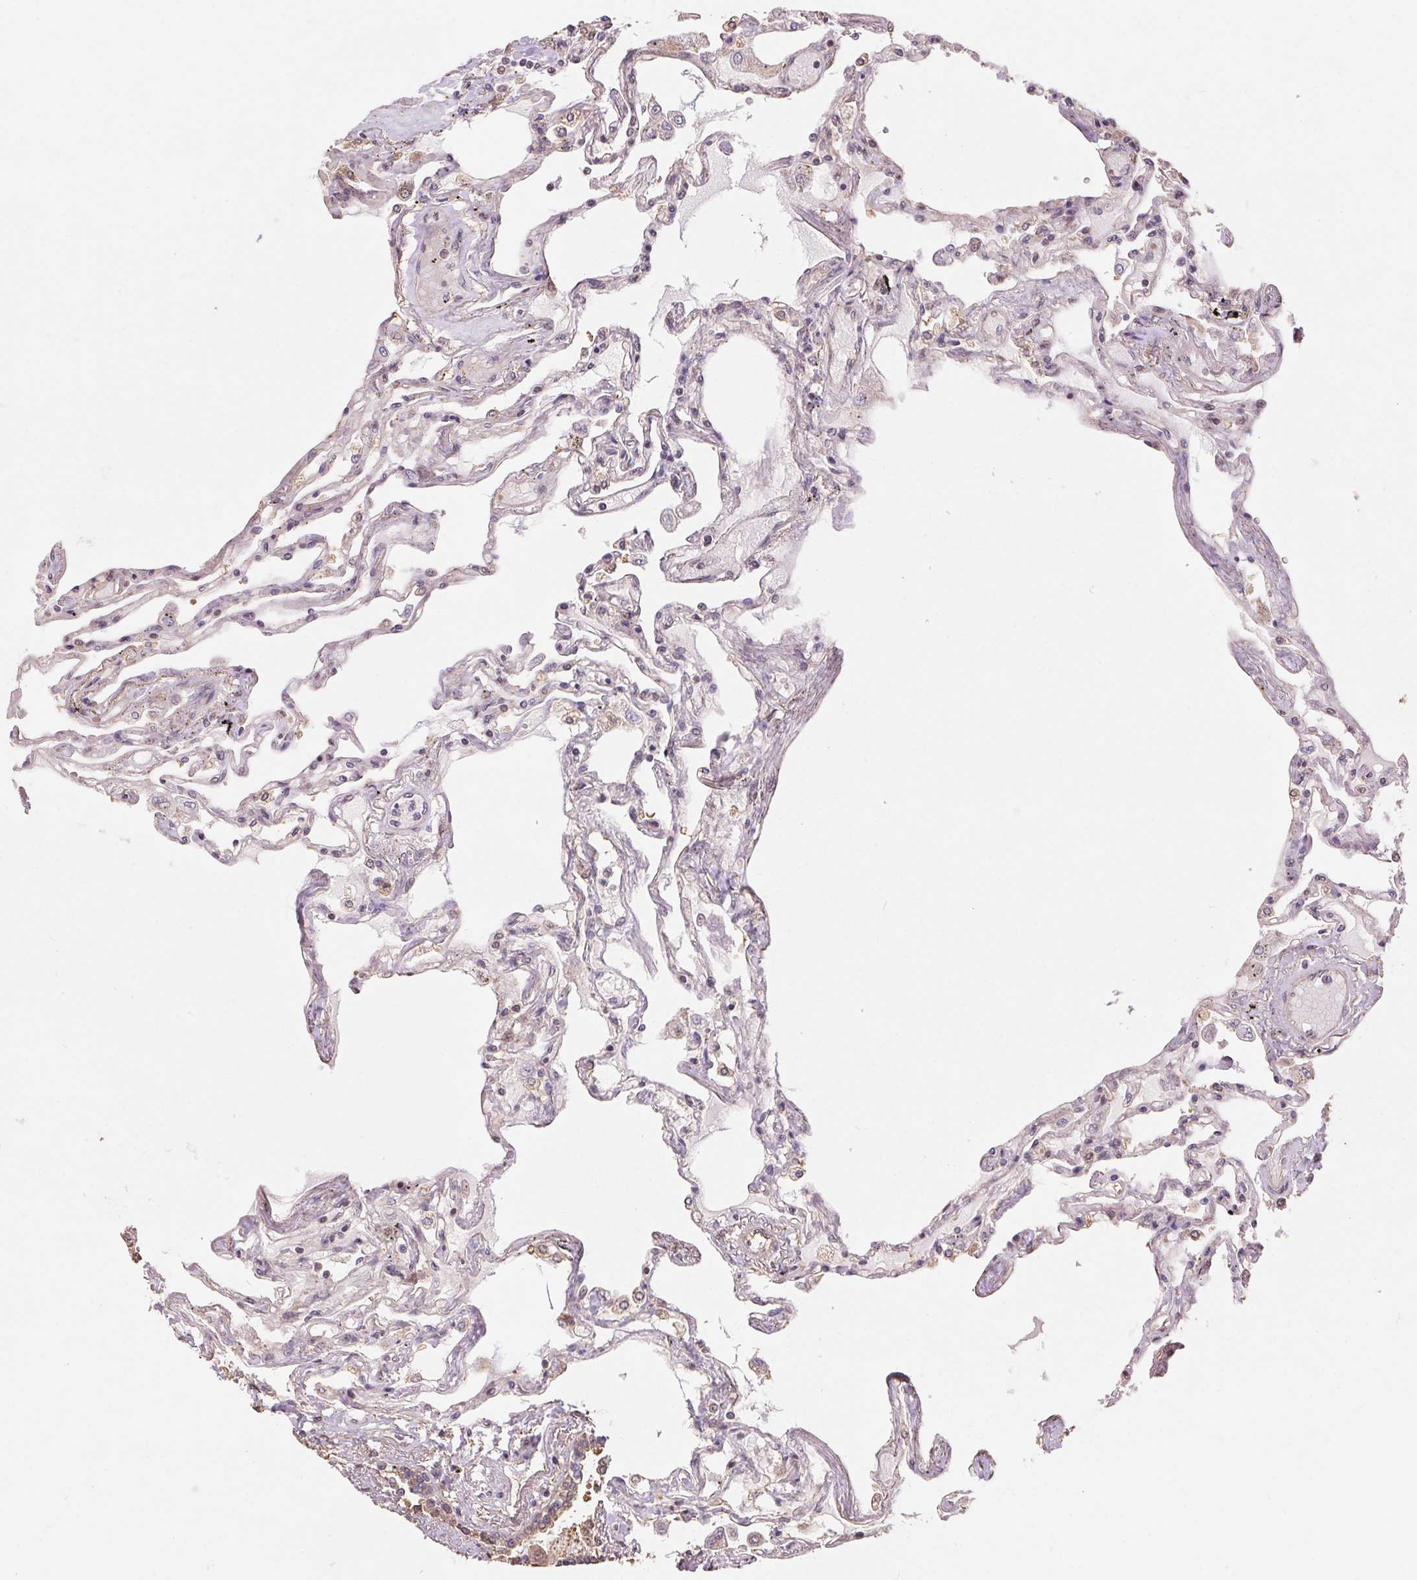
{"staining": {"intensity": "strong", "quantity": "25%-75%", "location": "cytoplasmic/membranous,nuclear"}, "tissue": "lung", "cell_type": "Alveolar cells", "image_type": "normal", "snomed": [{"axis": "morphology", "description": "Normal tissue, NOS"}, {"axis": "morphology", "description": "Adenocarcinoma, NOS"}, {"axis": "topography", "description": "Cartilage tissue"}, {"axis": "topography", "description": "Lung"}], "caption": "Immunohistochemical staining of unremarkable human lung shows high levels of strong cytoplasmic/membranous,nuclear positivity in about 25%-75% of alveolar cells.", "gene": "CUTA", "patient": {"sex": "female", "age": 67}}